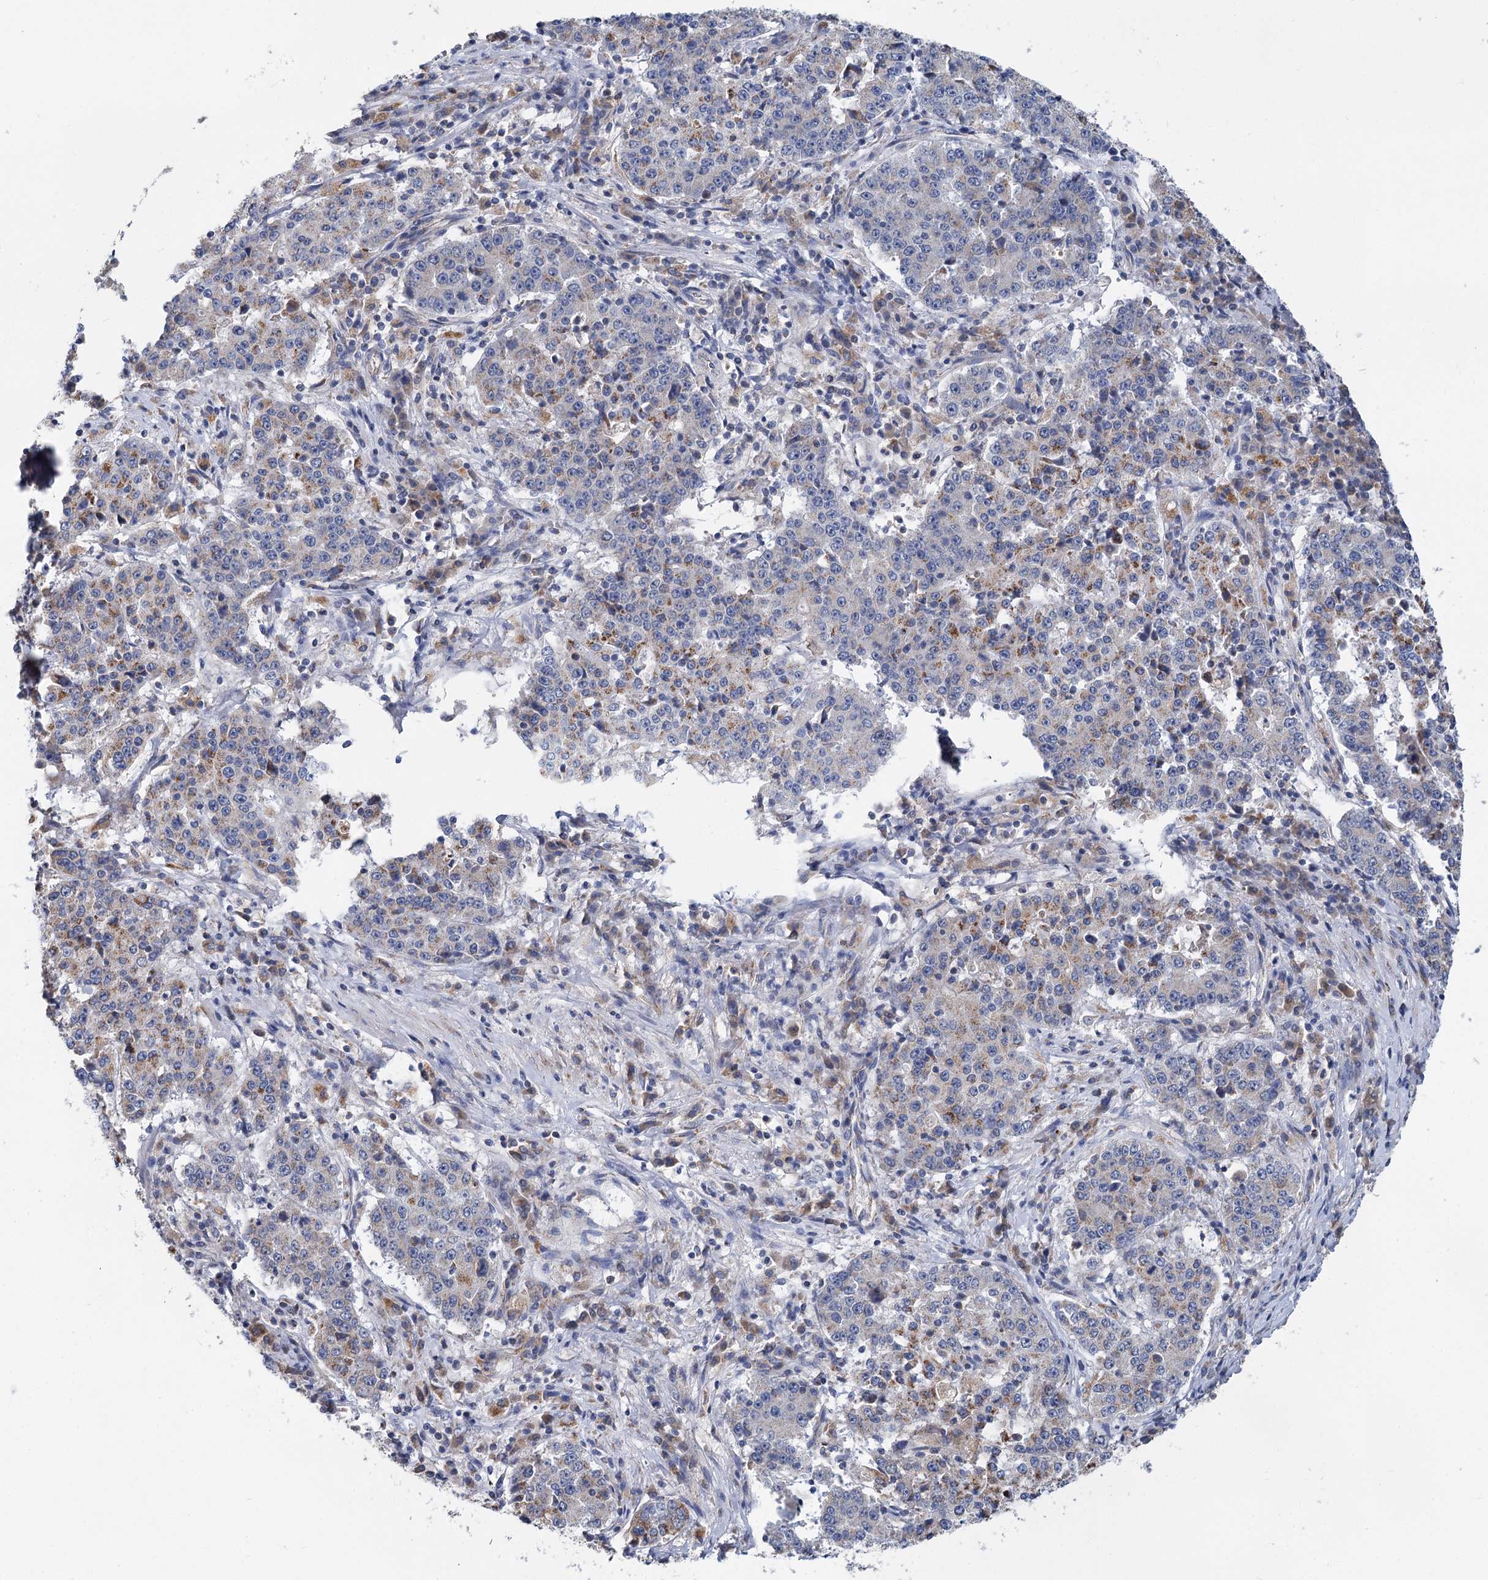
{"staining": {"intensity": "weak", "quantity": "<25%", "location": "cytoplasmic/membranous"}, "tissue": "stomach cancer", "cell_type": "Tumor cells", "image_type": "cancer", "snomed": [{"axis": "morphology", "description": "Adenocarcinoma, NOS"}, {"axis": "topography", "description": "Stomach"}], "caption": "Immunohistochemistry of human stomach adenocarcinoma shows no staining in tumor cells.", "gene": "ANKRD16", "patient": {"sex": "male", "age": 59}}